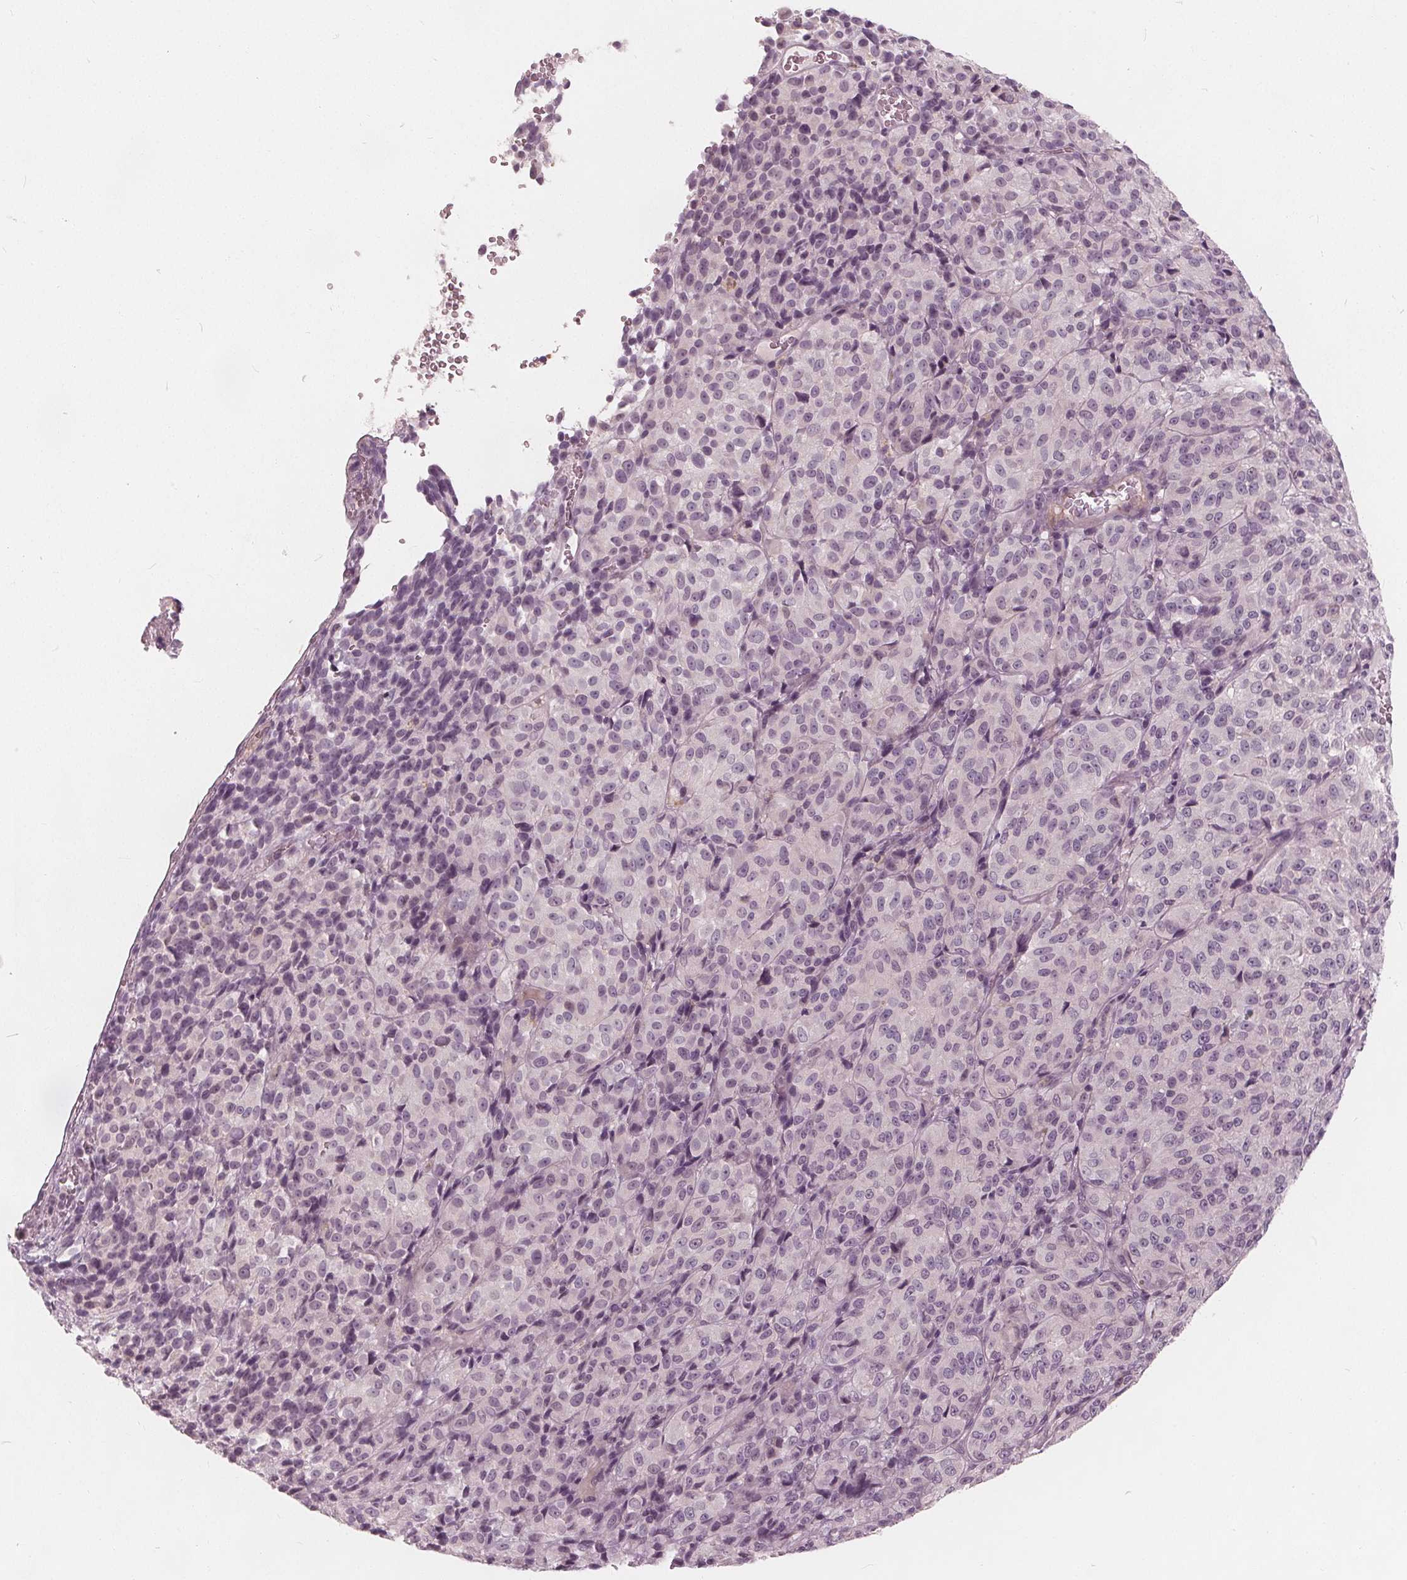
{"staining": {"intensity": "negative", "quantity": "none", "location": "none"}, "tissue": "melanoma", "cell_type": "Tumor cells", "image_type": "cancer", "snomed": [{"axis": "morphology", "description": "Malignant melanoma, Metastatic site"}, {"axis": "topography", "description": "Brain"}], "caption": "Micrograph shows no protein expression in tumor cells of melanoma tissue.", "gene": "SAT2", "patient": {"sex": "female", "age": 56}}